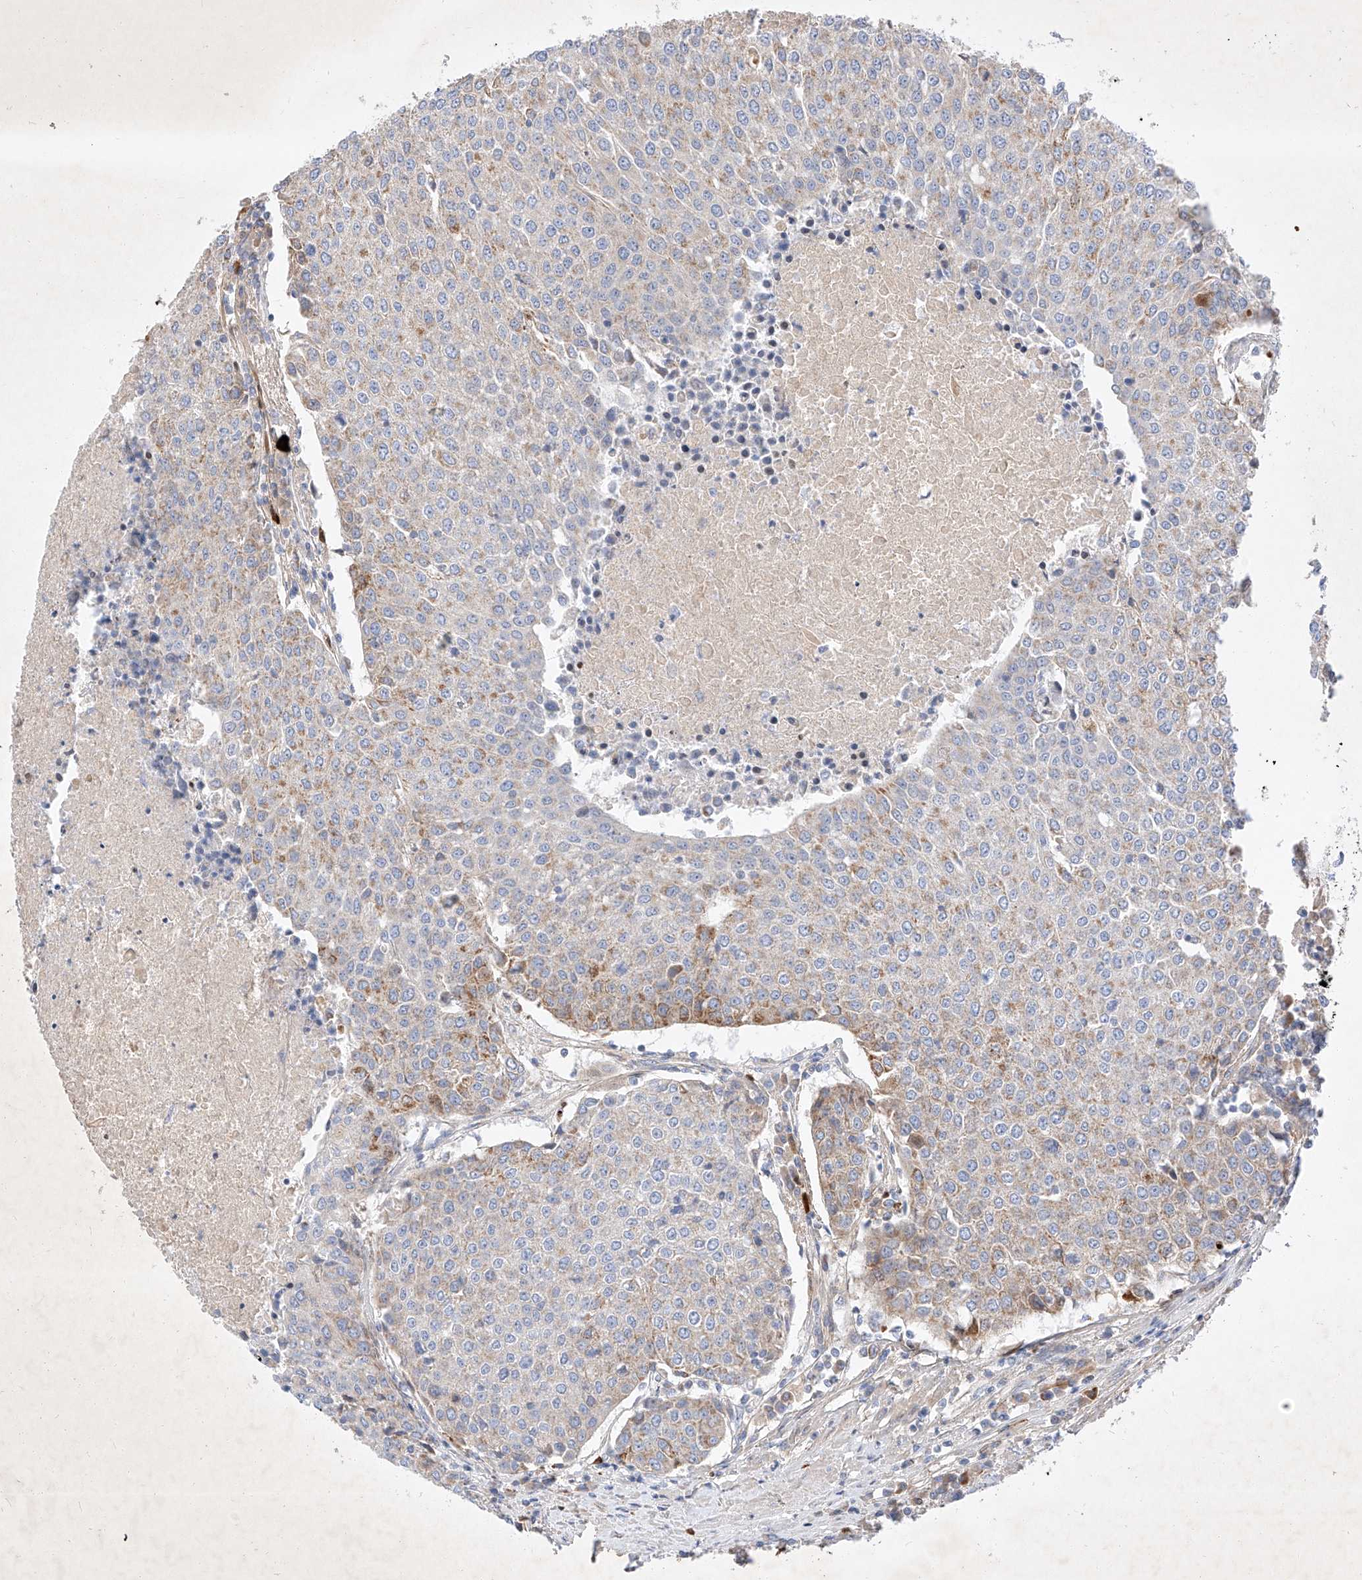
{"staining": {"intensity": "moderate", "quantity": "<25%", "location": "cytoplasmic/membranous"}, "tissue": "urothelial cancer", "cell_type": "Tumor cells", "image_type": "cancer", "snomed": [{"axis": "morphology", "description": "Urothelial carcinoma, High grade"}, {"axis": "topography", "description": "Urinary bladder"}], "caption": "DAB (3,3'-diaminobenzidine) immunohistochemical staining of high-grade urothelial carcinoma displays moderate cytoplasmic/membranous protein staining in approximately <25% of tumor cells.", "gene": "OSGEPL1", "patient": {"sex": "female", "age": 85}}